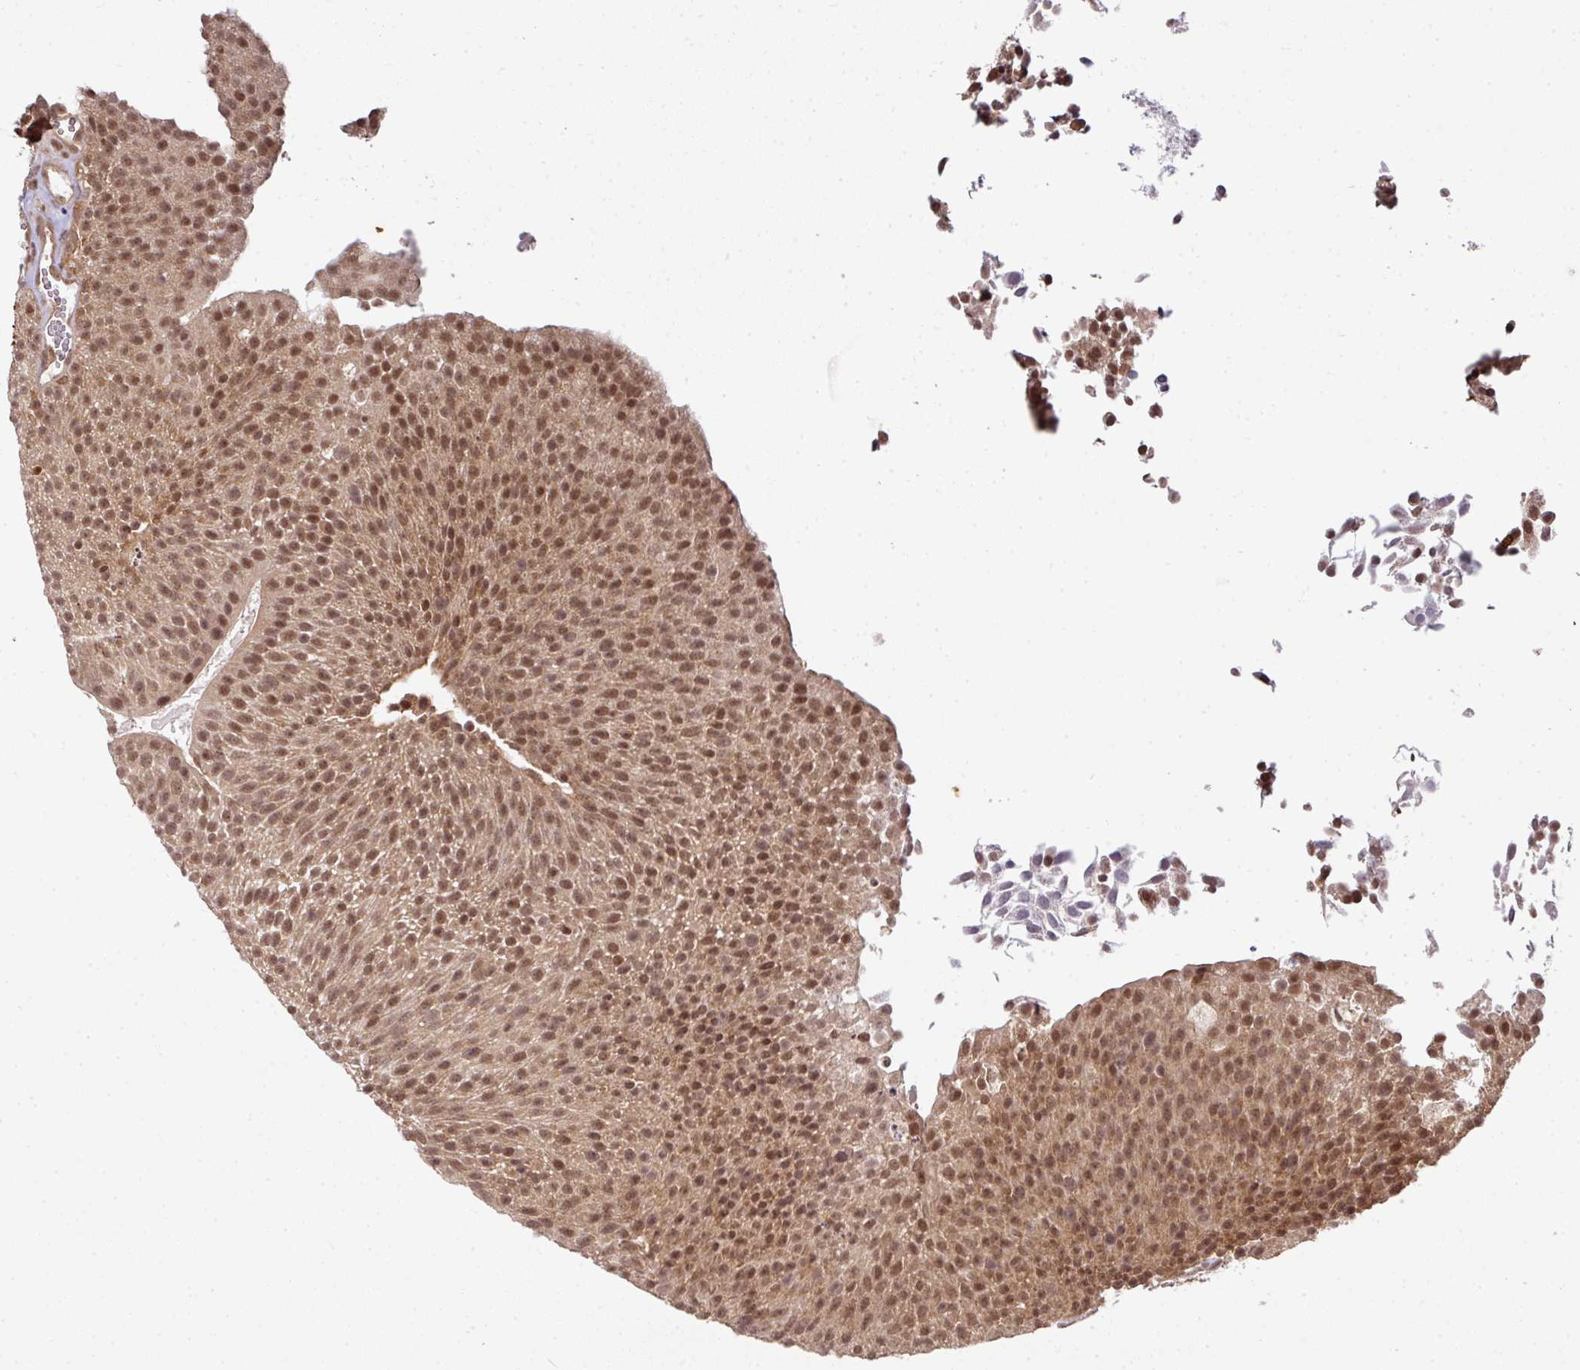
{"staining": {"intensity": "moderate", "quantity": ">75%", "location": "cytoplasmic/membranous,nuclear"}, "tissue": "urothelial cancer", "cell_type": "Tumor cells", "image_type": "cancer", "snomed": [{"axis": "morphology", "description": "Urothelial carcinoma, Low grade"}, {"axis": "topography", "description": "Urinary bladder"}], "caption": "A brown stain shows moderate cytoplasmic/membranous and nuclear positivity of a protein in human low-grade urothelial carcinoma tumor cells. (IHC, brightfield microscopy, high magnification).", "gene": "ANKRD18A", "patient": {"sex": "female", "age": 79}}